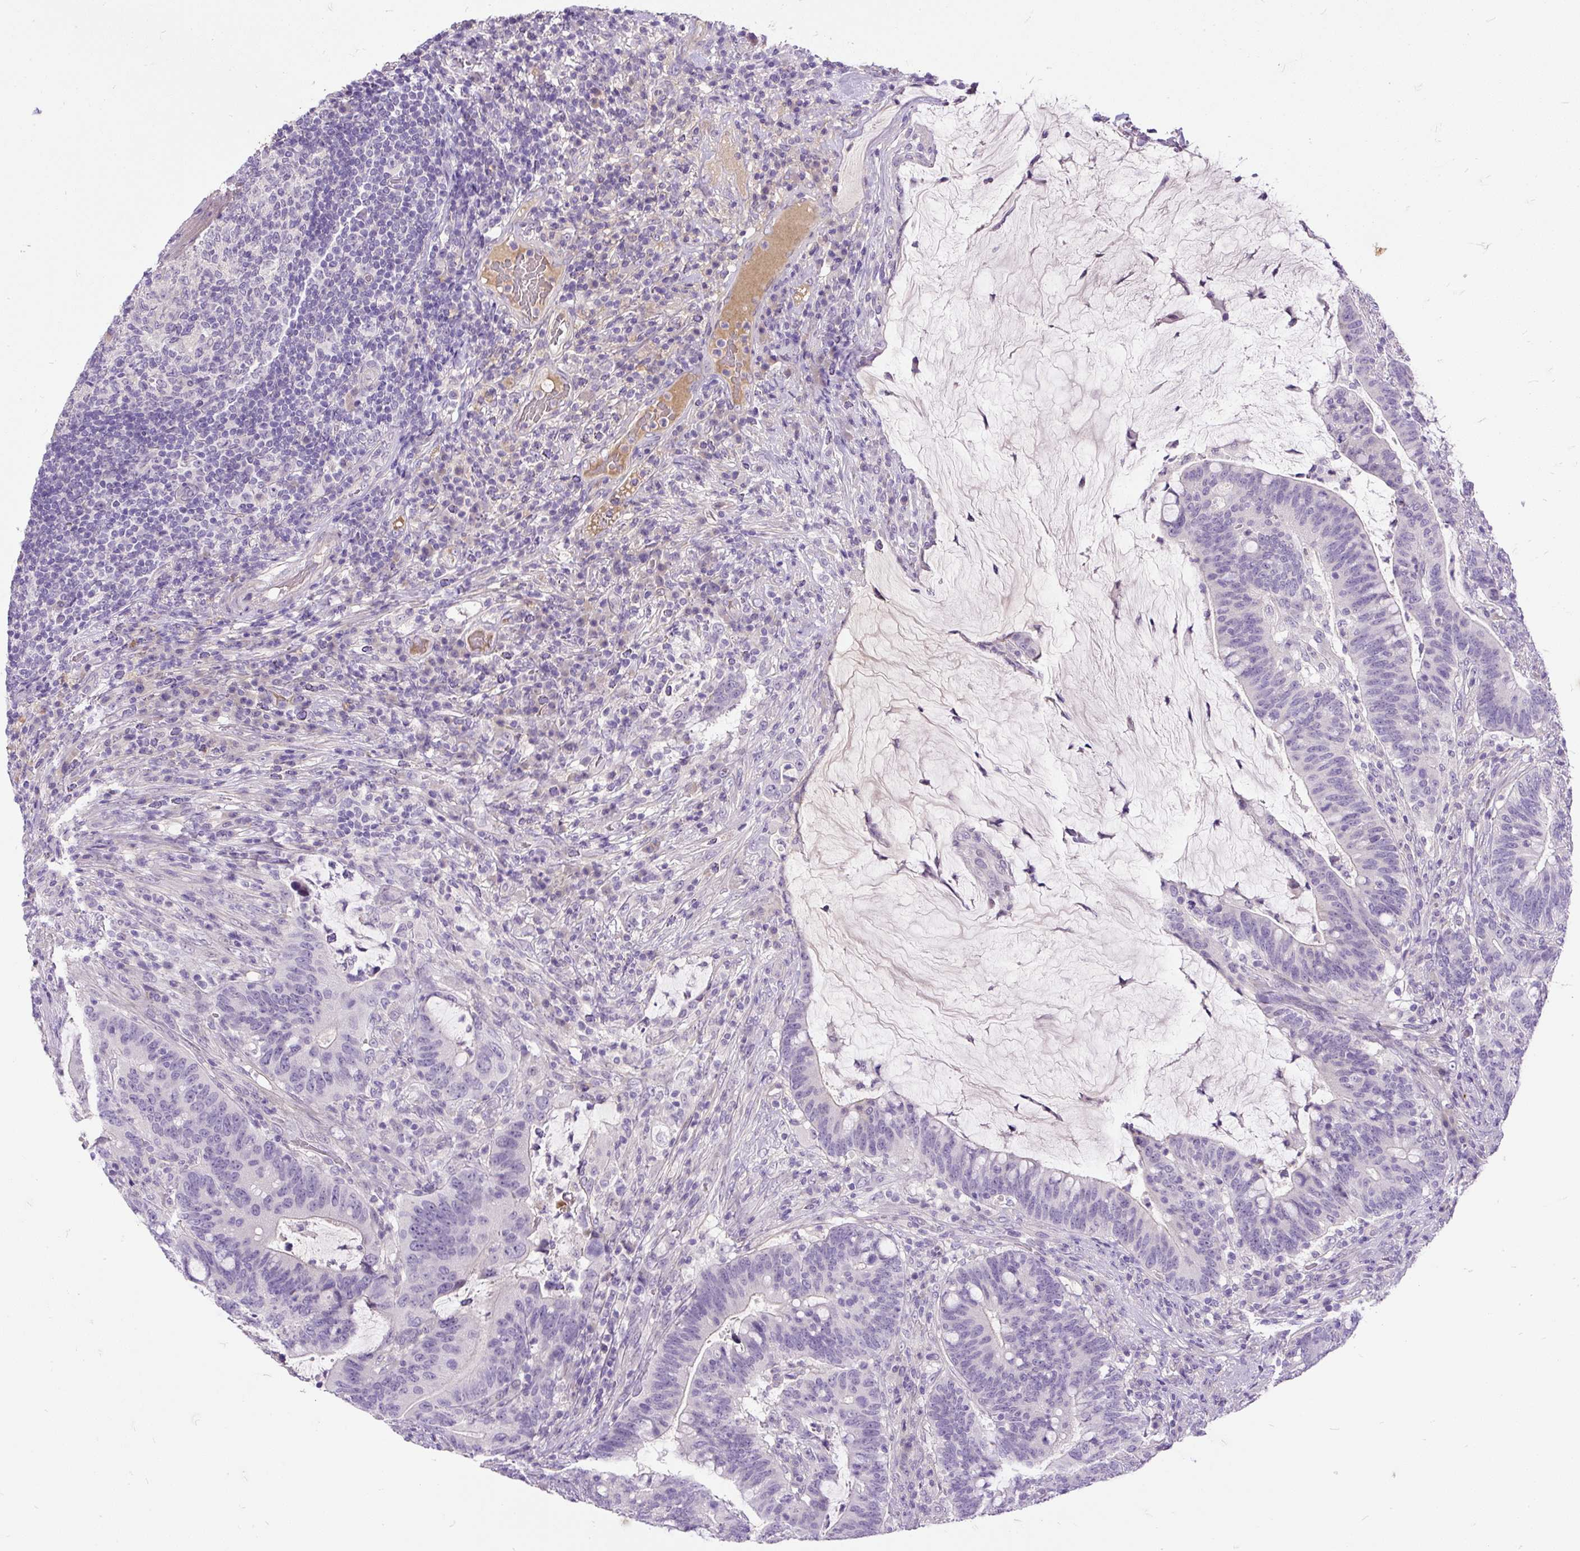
{"staining": {"intensity": "negative", "quantity": "none", "location": "none"}, "tissue": "colorectal cancer", "cell_type": "Tumor cells", "image_type": "cancer", "snomed": [{"axis": "morphology", "description": "Normal tissue, NOS"}, {"axis": "morphology", "description": "Adenocarcinoma, NOS"}, {"axis": "topography", "description": "Colon"}], "caption": "An IHC micrograph of colorectal cancer (adenocarcinoma) is shown. There is no staining in tumor cells of colorectal cancer (adenocarcinoma).", "gene": "KRTAP20-3", "patient": {"sex": "female", "age": 66}}